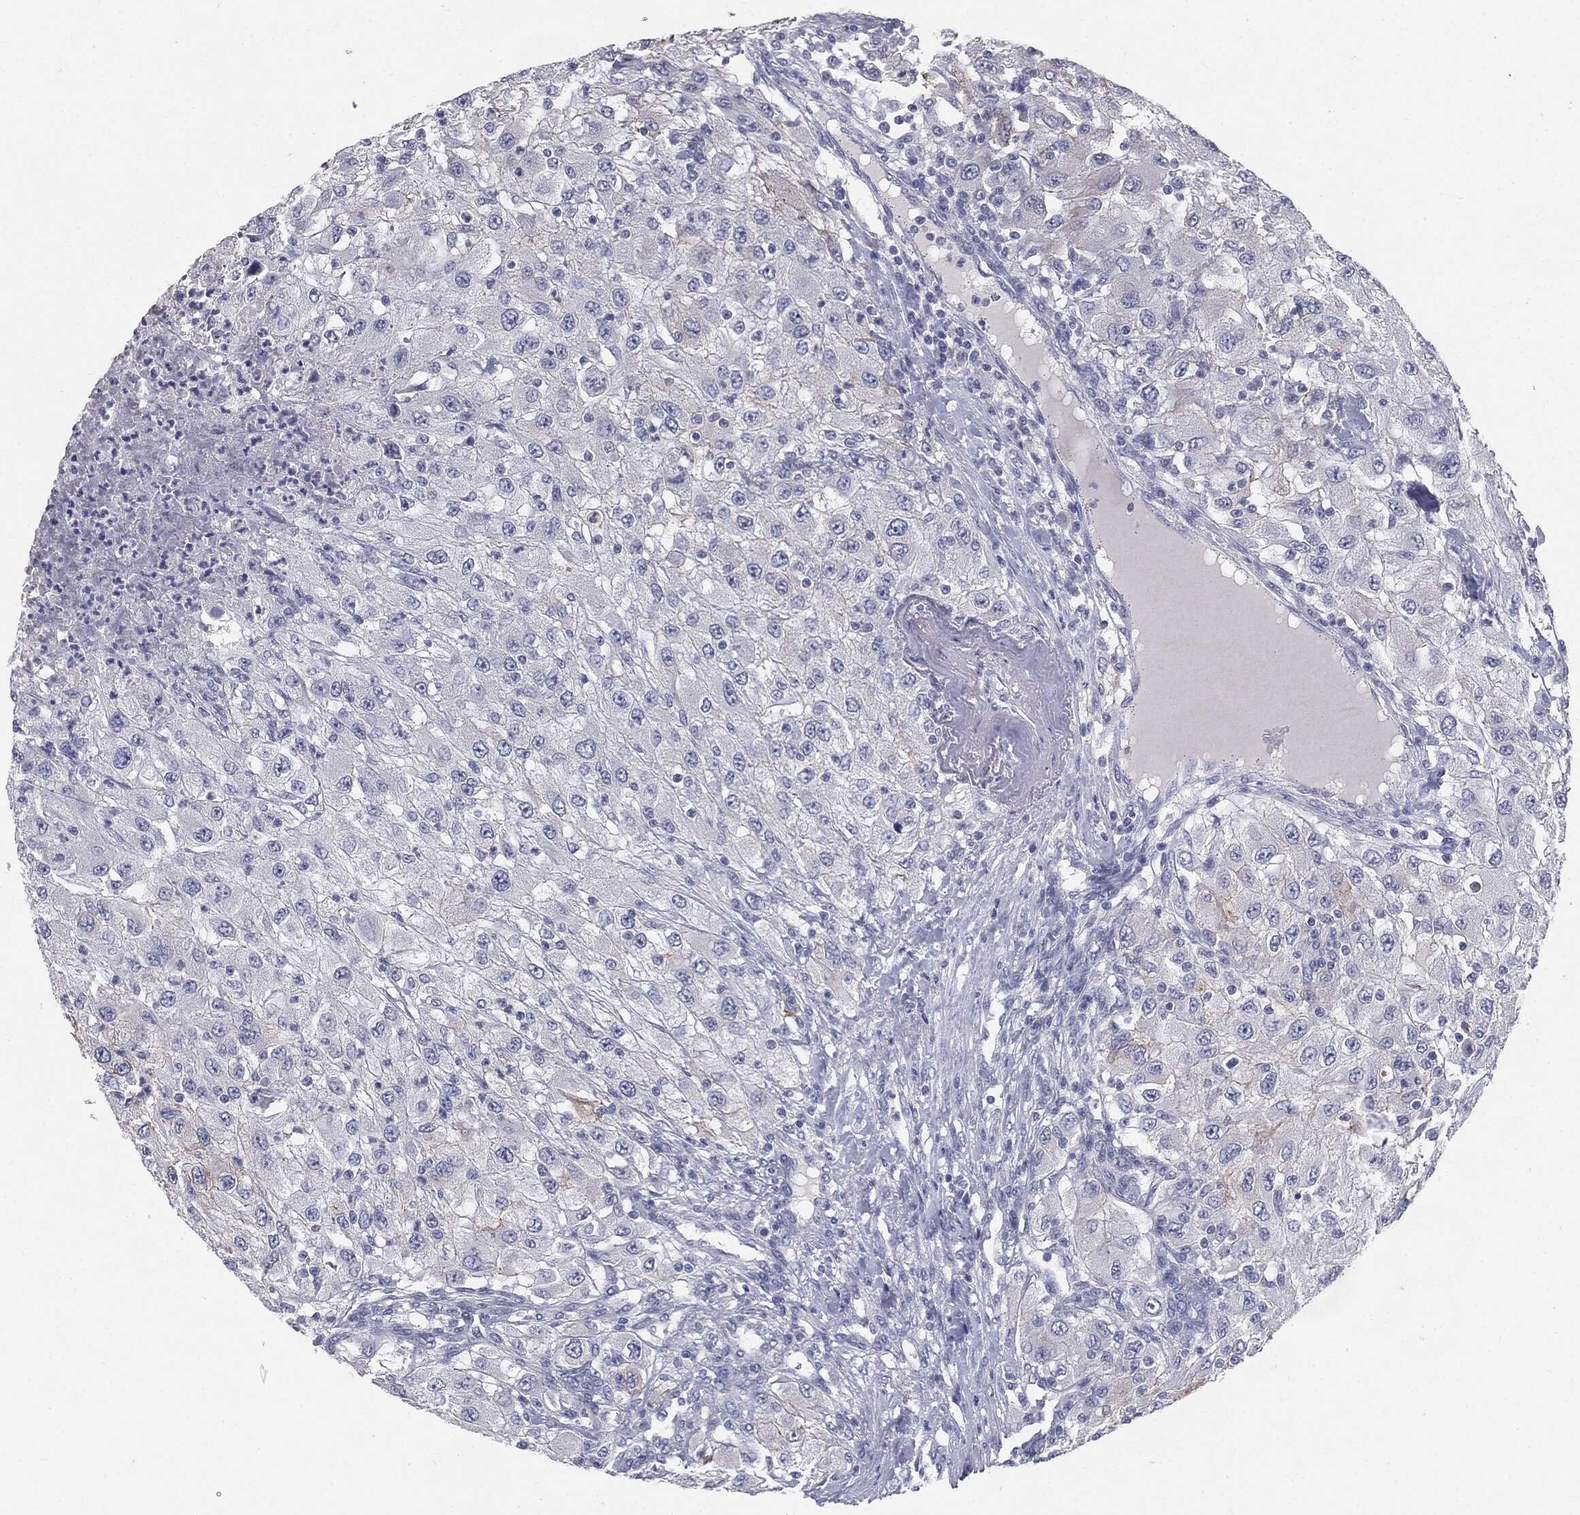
{"staining": {"intensity": "negative", "quantity": "none", "location": "none"}, "tissue": "renal cancer", "cell_type": "Tumor cells", "image_type": "cancer", "snomed": [{"axis": "morphology", "description": "Adenocarcinoma, NOS"}, {"axis": "topography", "description": "Kidney"}], "caption": "Human adenocarcinoma (renal) stained for a protein using immunohistochemistry shows no positivity in tumor cells.", "gene": "MUC1", "patient": {"sex": "female", "age": 67}}